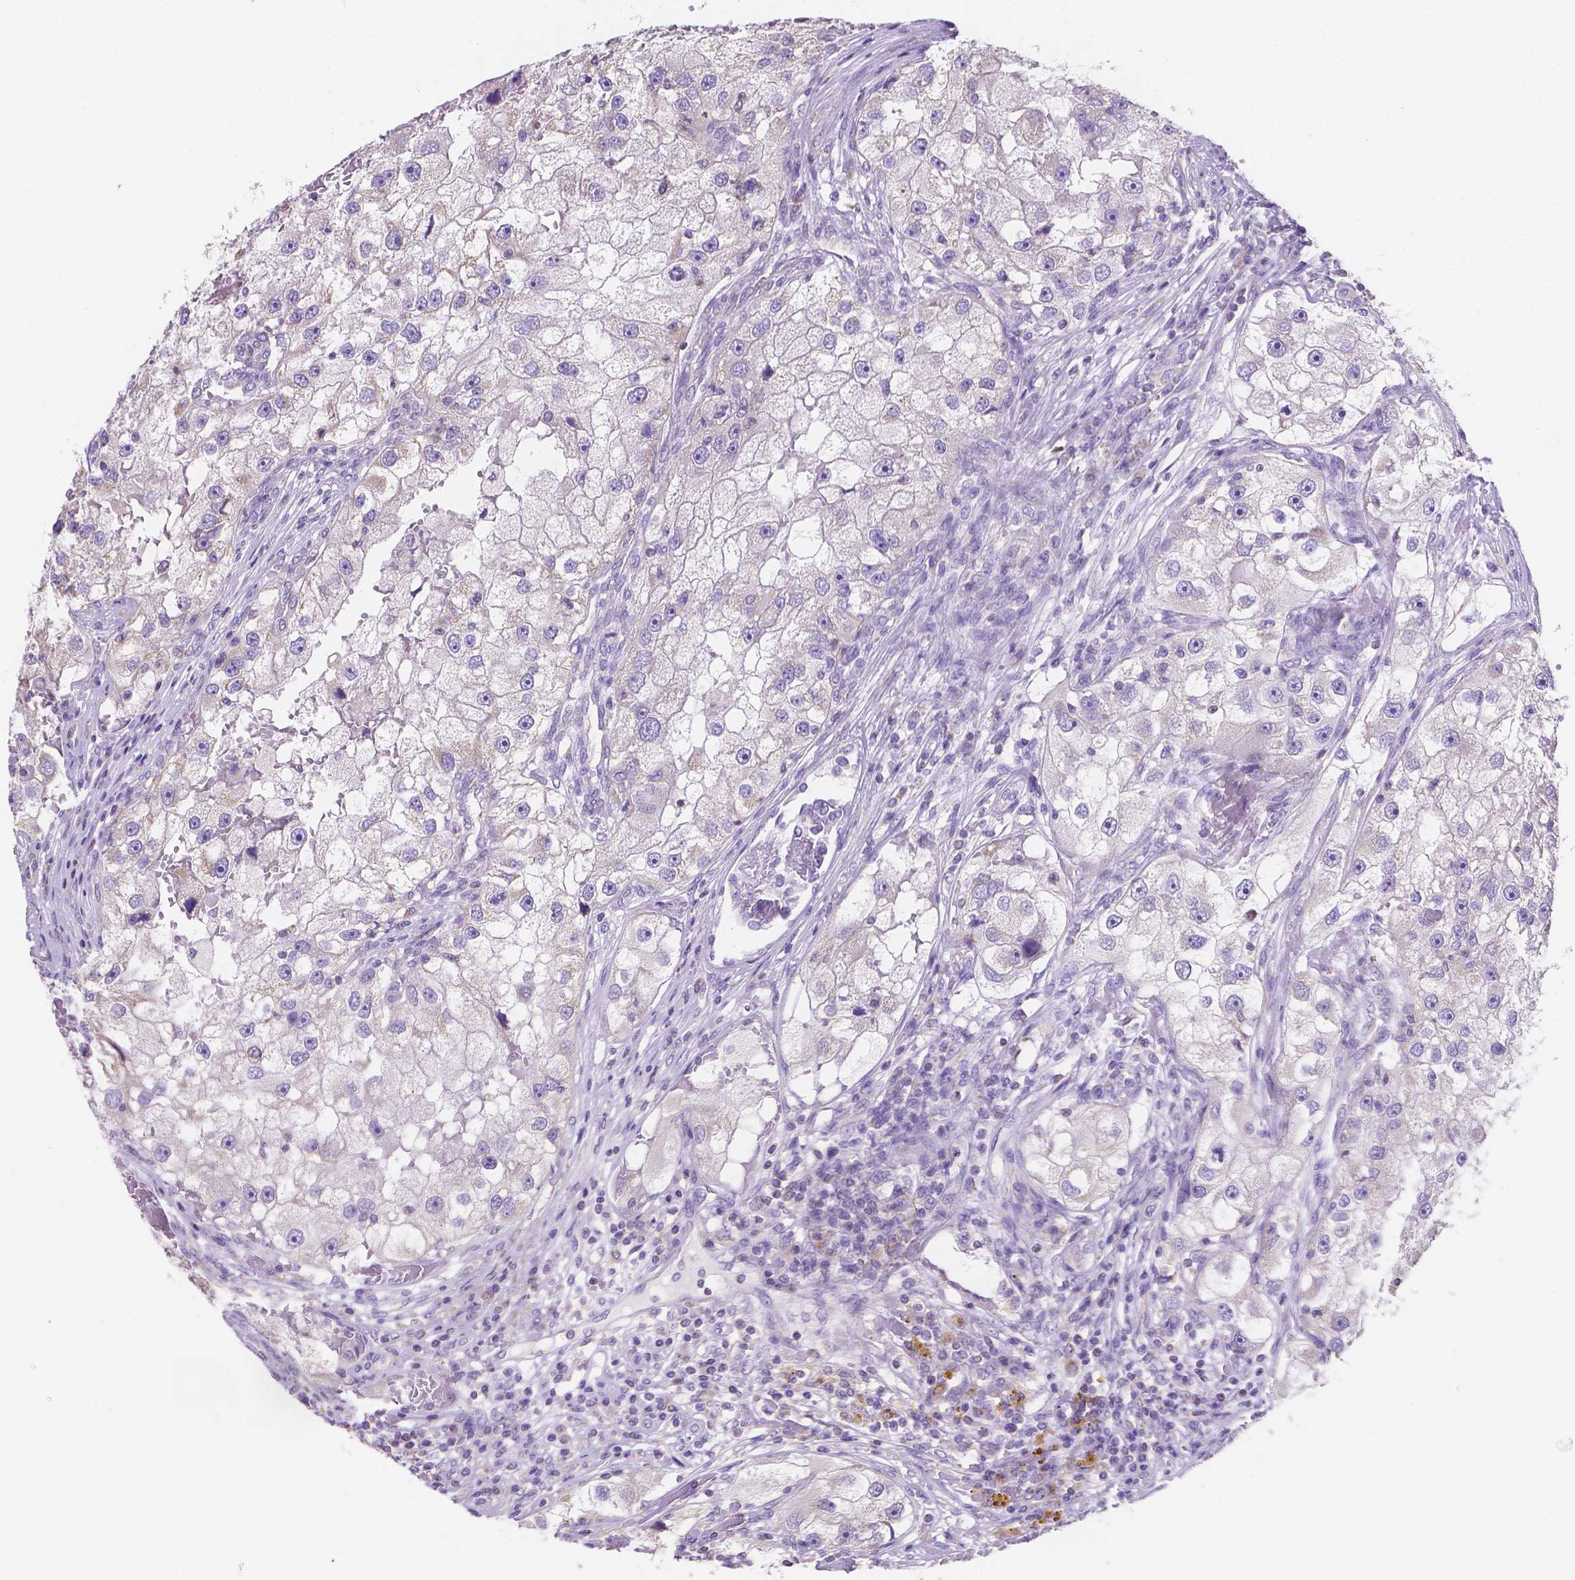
{"staining": {"intensity": "negative", "quantity": "none", "location": "none"}, "tissue": "renal cancer", "cell_type": "Tumor cells", "image_type": "cancer", "snomed": [{"axis": "morphology", "description": "Adenocarcinoma, NOS"}, {"axis": "topography", "description": "Kidney"}], "caption": "High magnification brightfield microscopy of renal cancer stained with DAB (brown) and counterstained with hematoxylin (blue): tumor cells show no significant positivity.", "gene": "TMEM130", "patient": {"sex": "male", "age": 63}}